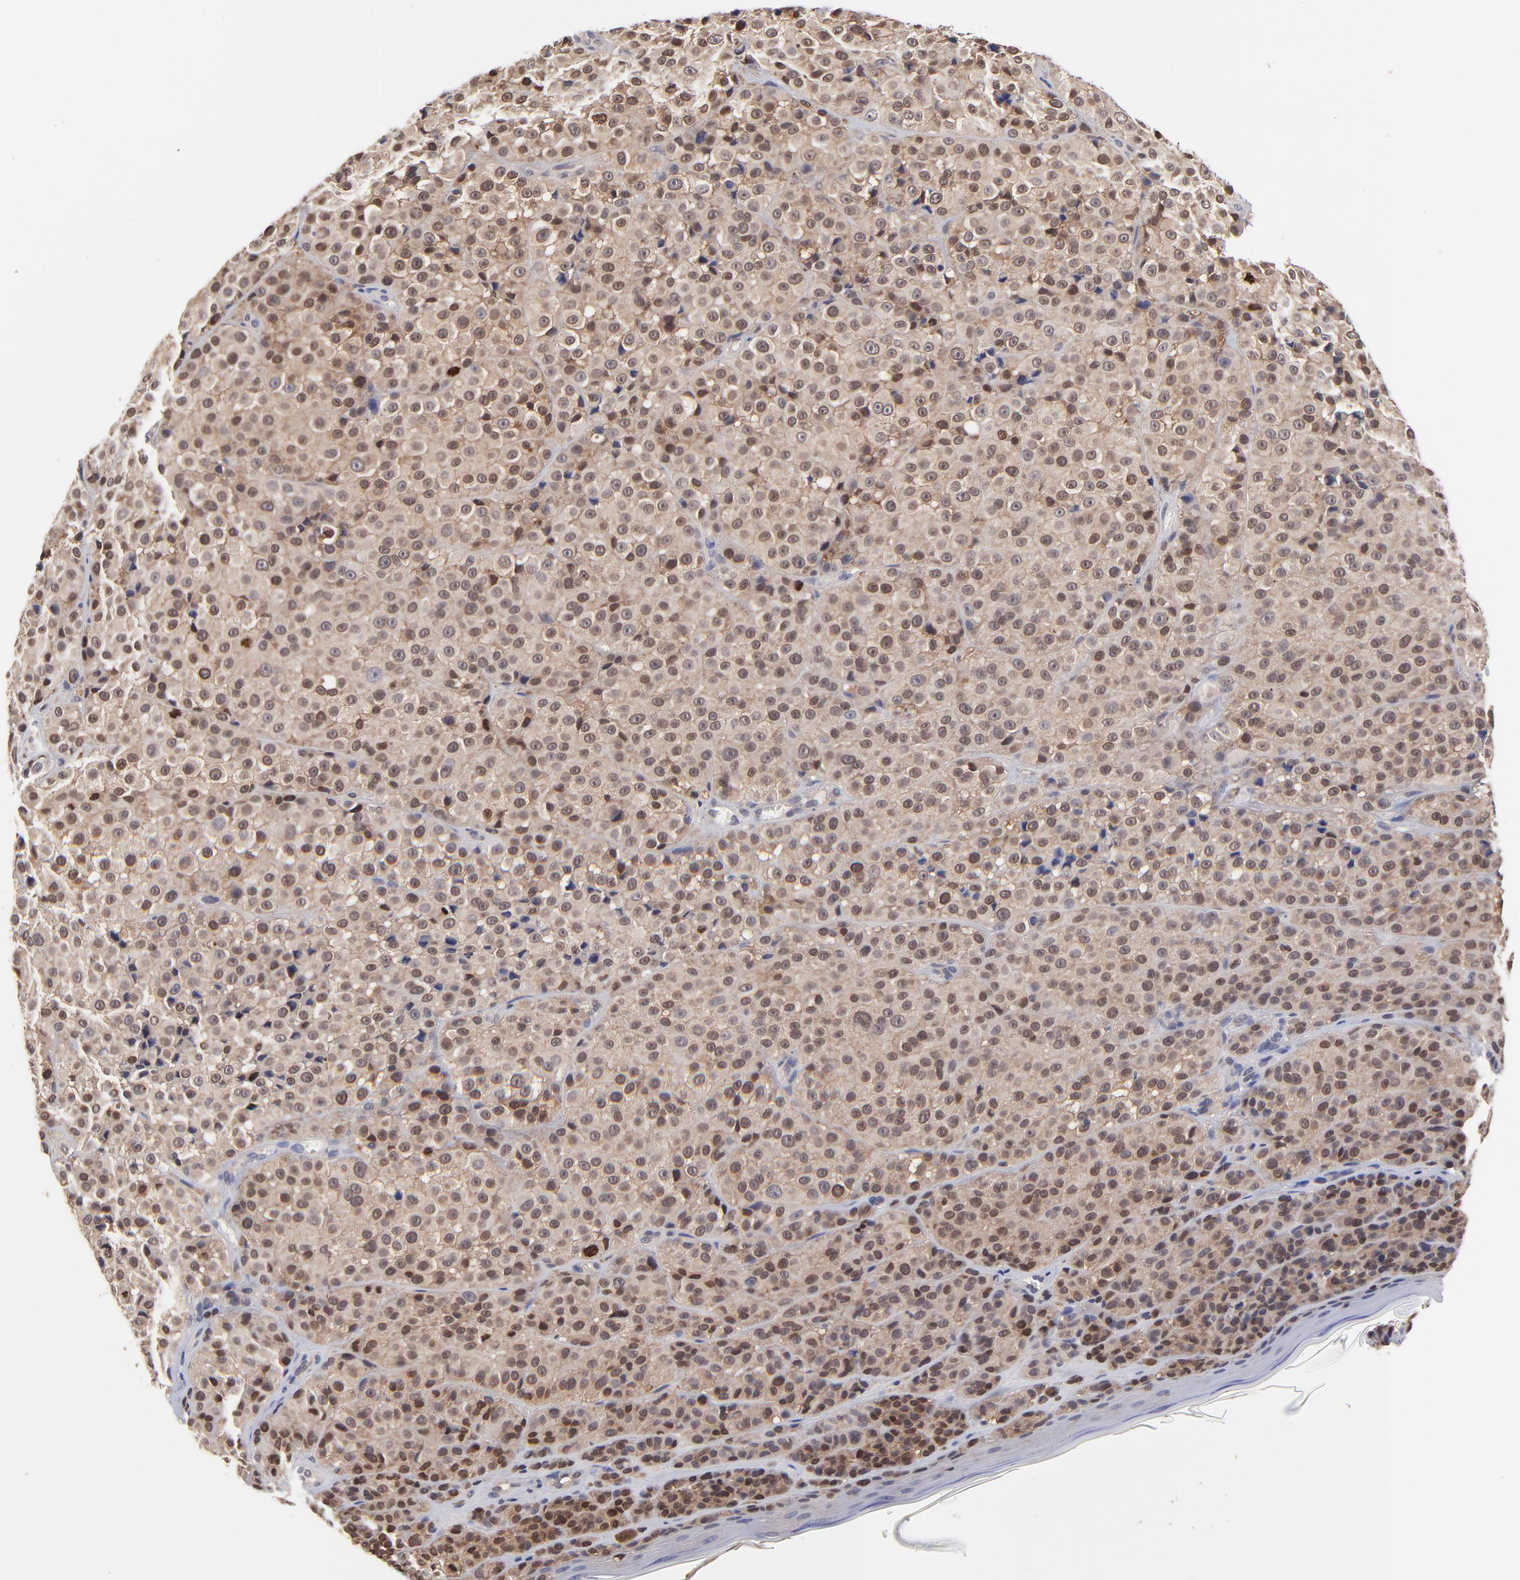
{"staining": {"intensity": "moderate", "quantity": ">75%", "location": "cytoplasmic/membranous,nuclear"}, "tissue": "melanoma", "cell_type": "Tumor cells", "image_type": "cancer", "snomed": [{"axis": "morphology", "description": "Malignant melanoma, NOS"}, {"axis": "topography", "description": "Skin"}], "caption": "A photomicrograph of melanoma stained for a protein exhibits moderate cytoplasmic/membranous and nuclear brown staining in tumor cells.", "gene": "DCTPP1", "patient": {"sex": "female", "age": 75}}